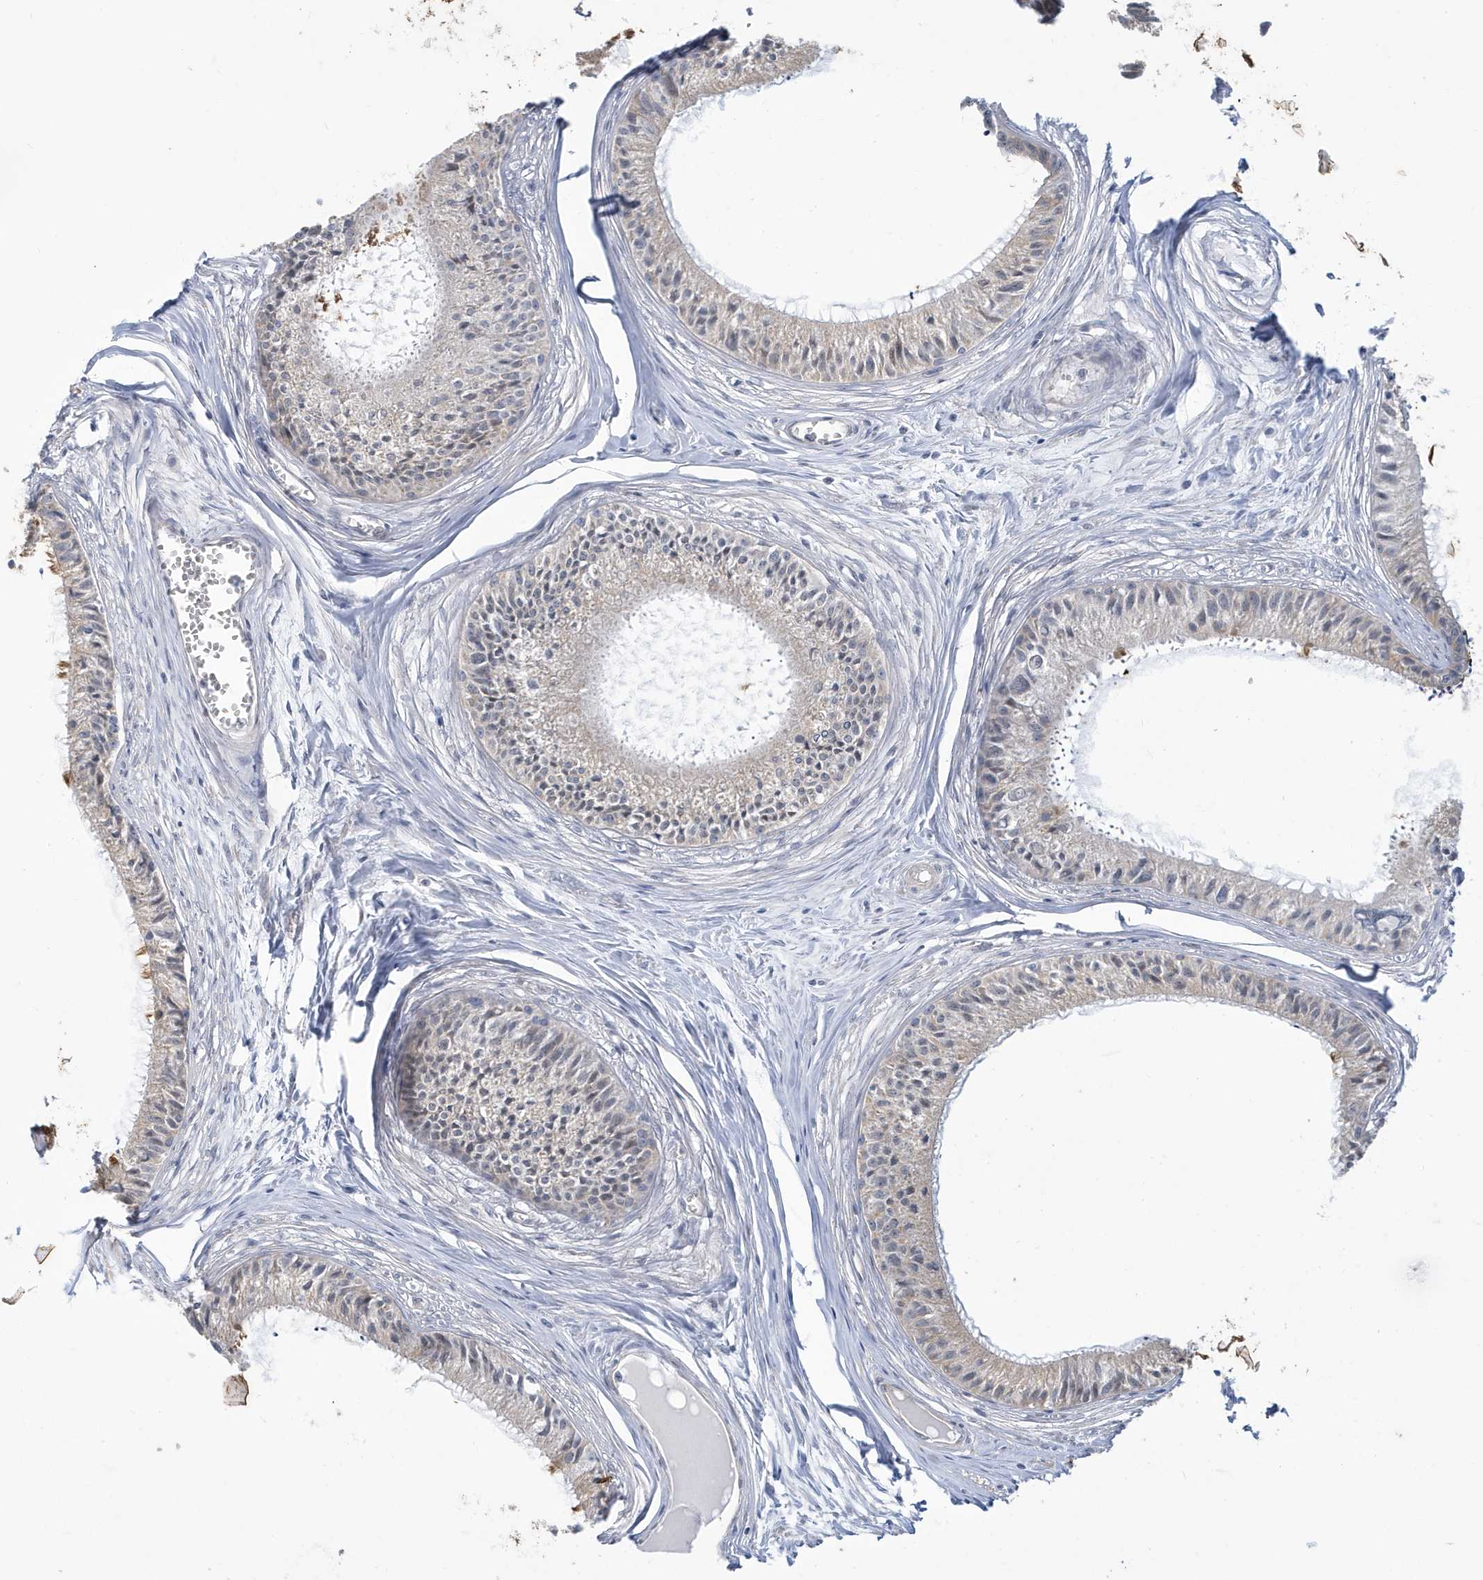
{"staining": {"intensity": "moderate", "quantity": "25%-75%", "location": "cytoplasmic/membranous,nuclear"}, "tissue": "epididymis", "cell_type": "Glandular cells", "image_type": "normal", "snomed": [{"axis": "morphology", "description": "Normal tissue, NOS"}, {"axis": "topography", "description": "Epididymis"}], "caption": "Protein expression by immunohistochemistry shows moderate cytoplasmic/membranous,nuclear positivity in approximately 25%-75% of glandular cells in normal epididymis.", "gene": "ZNF654", "patient": {"sex": "male", "age": 36}}